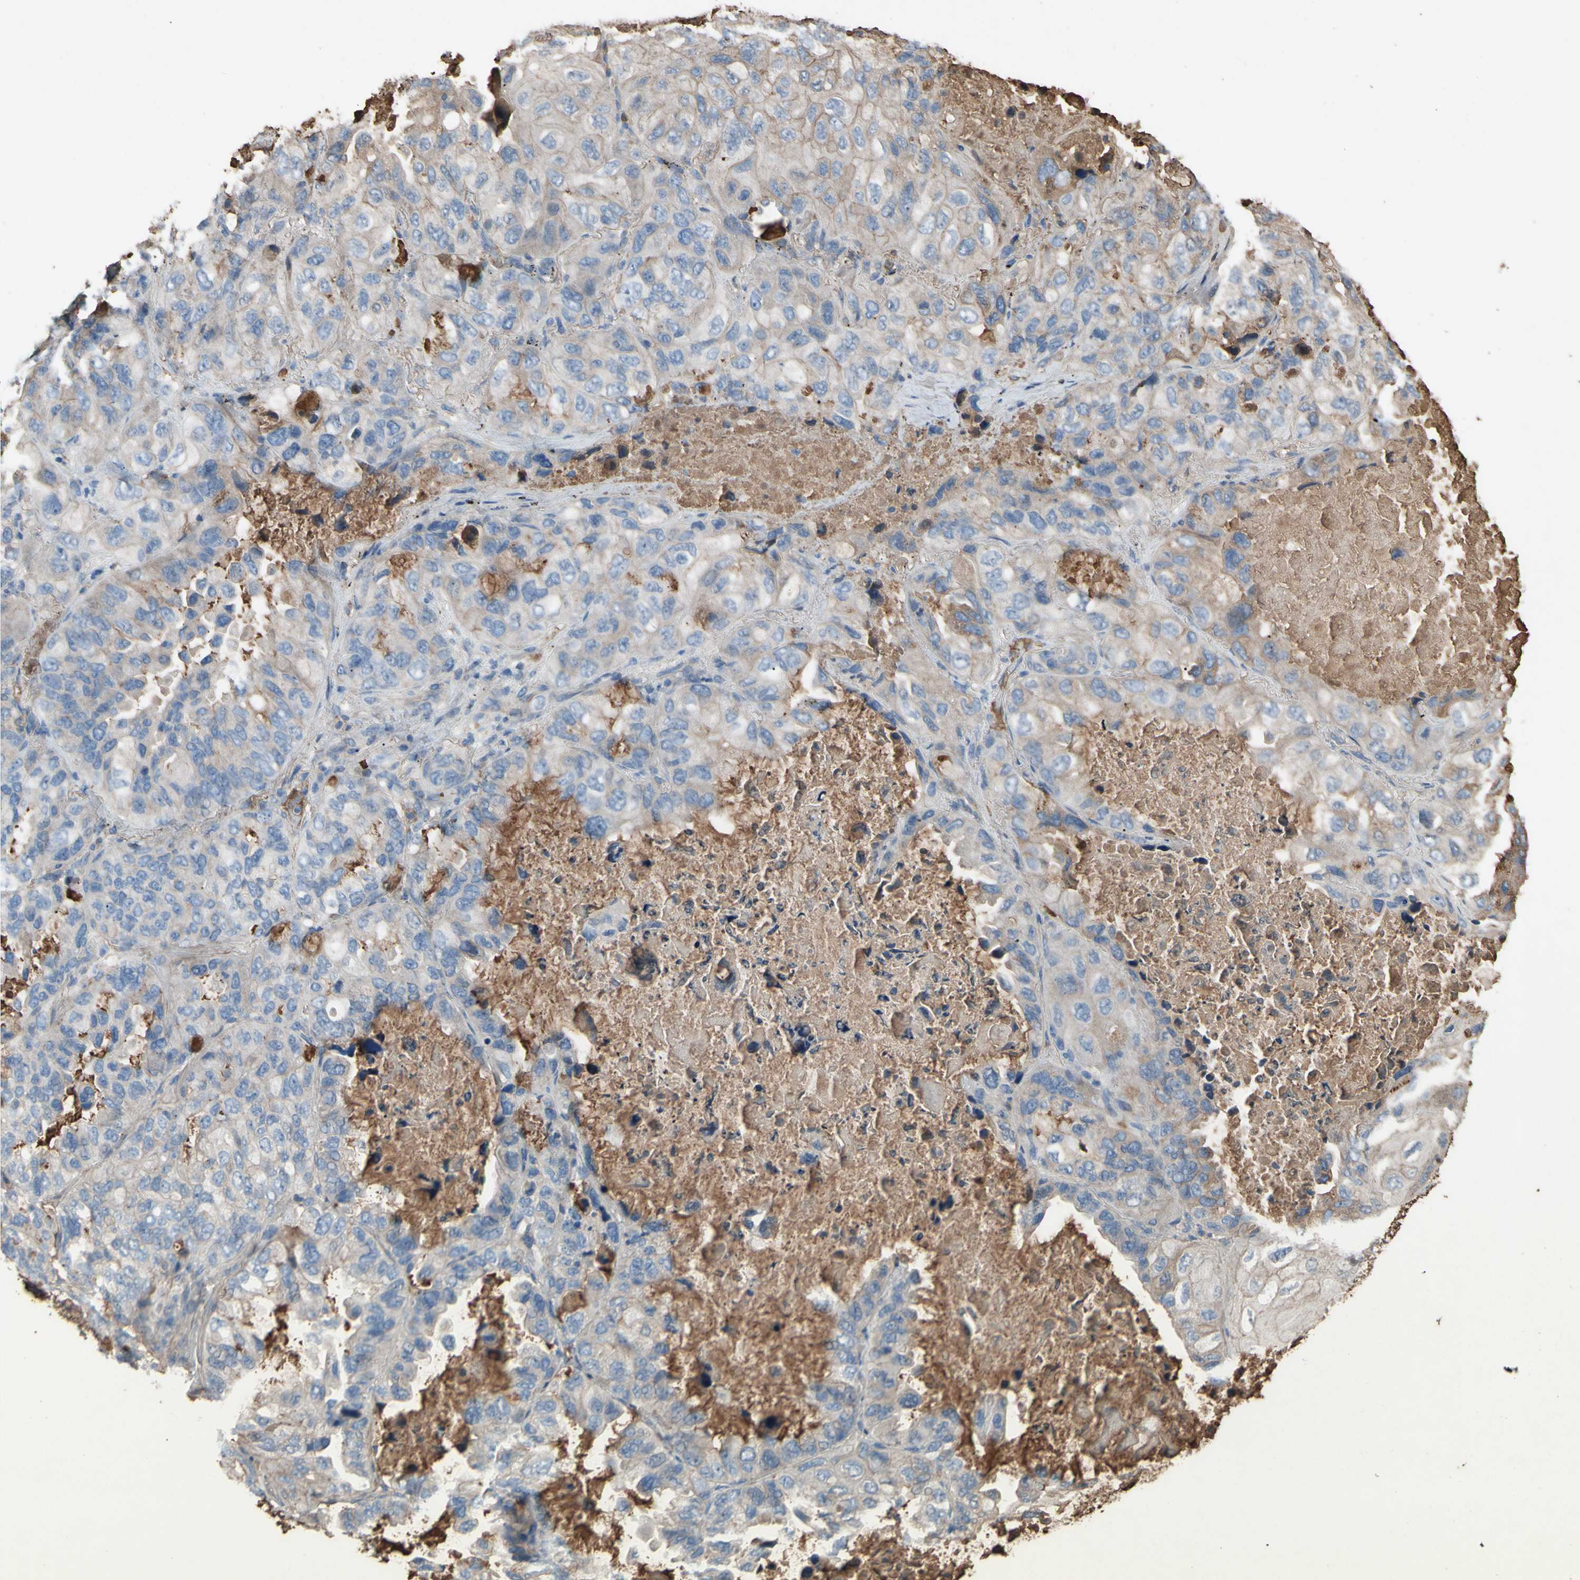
{"staining": {"intensity": "weak", "quantity": "25%-75%", "location": "cytoplasmic/membranous"}, "tissue": "lung cancer", "cell_type": "Tumor cells", "image_type": "cancer", "snomed": [{"axis": "morphology", "description": "Squamous cell carcinoma, NOS"}, {"axis": "topography", "description": "Lung"}], "caption": "Lung squamous cell carcinoma stained for a protein shows weak cytoplasmic/membranous positivity in tumor cells.", "gene": "PTGDS", "patient": {"sex": "female", "age": 73}}